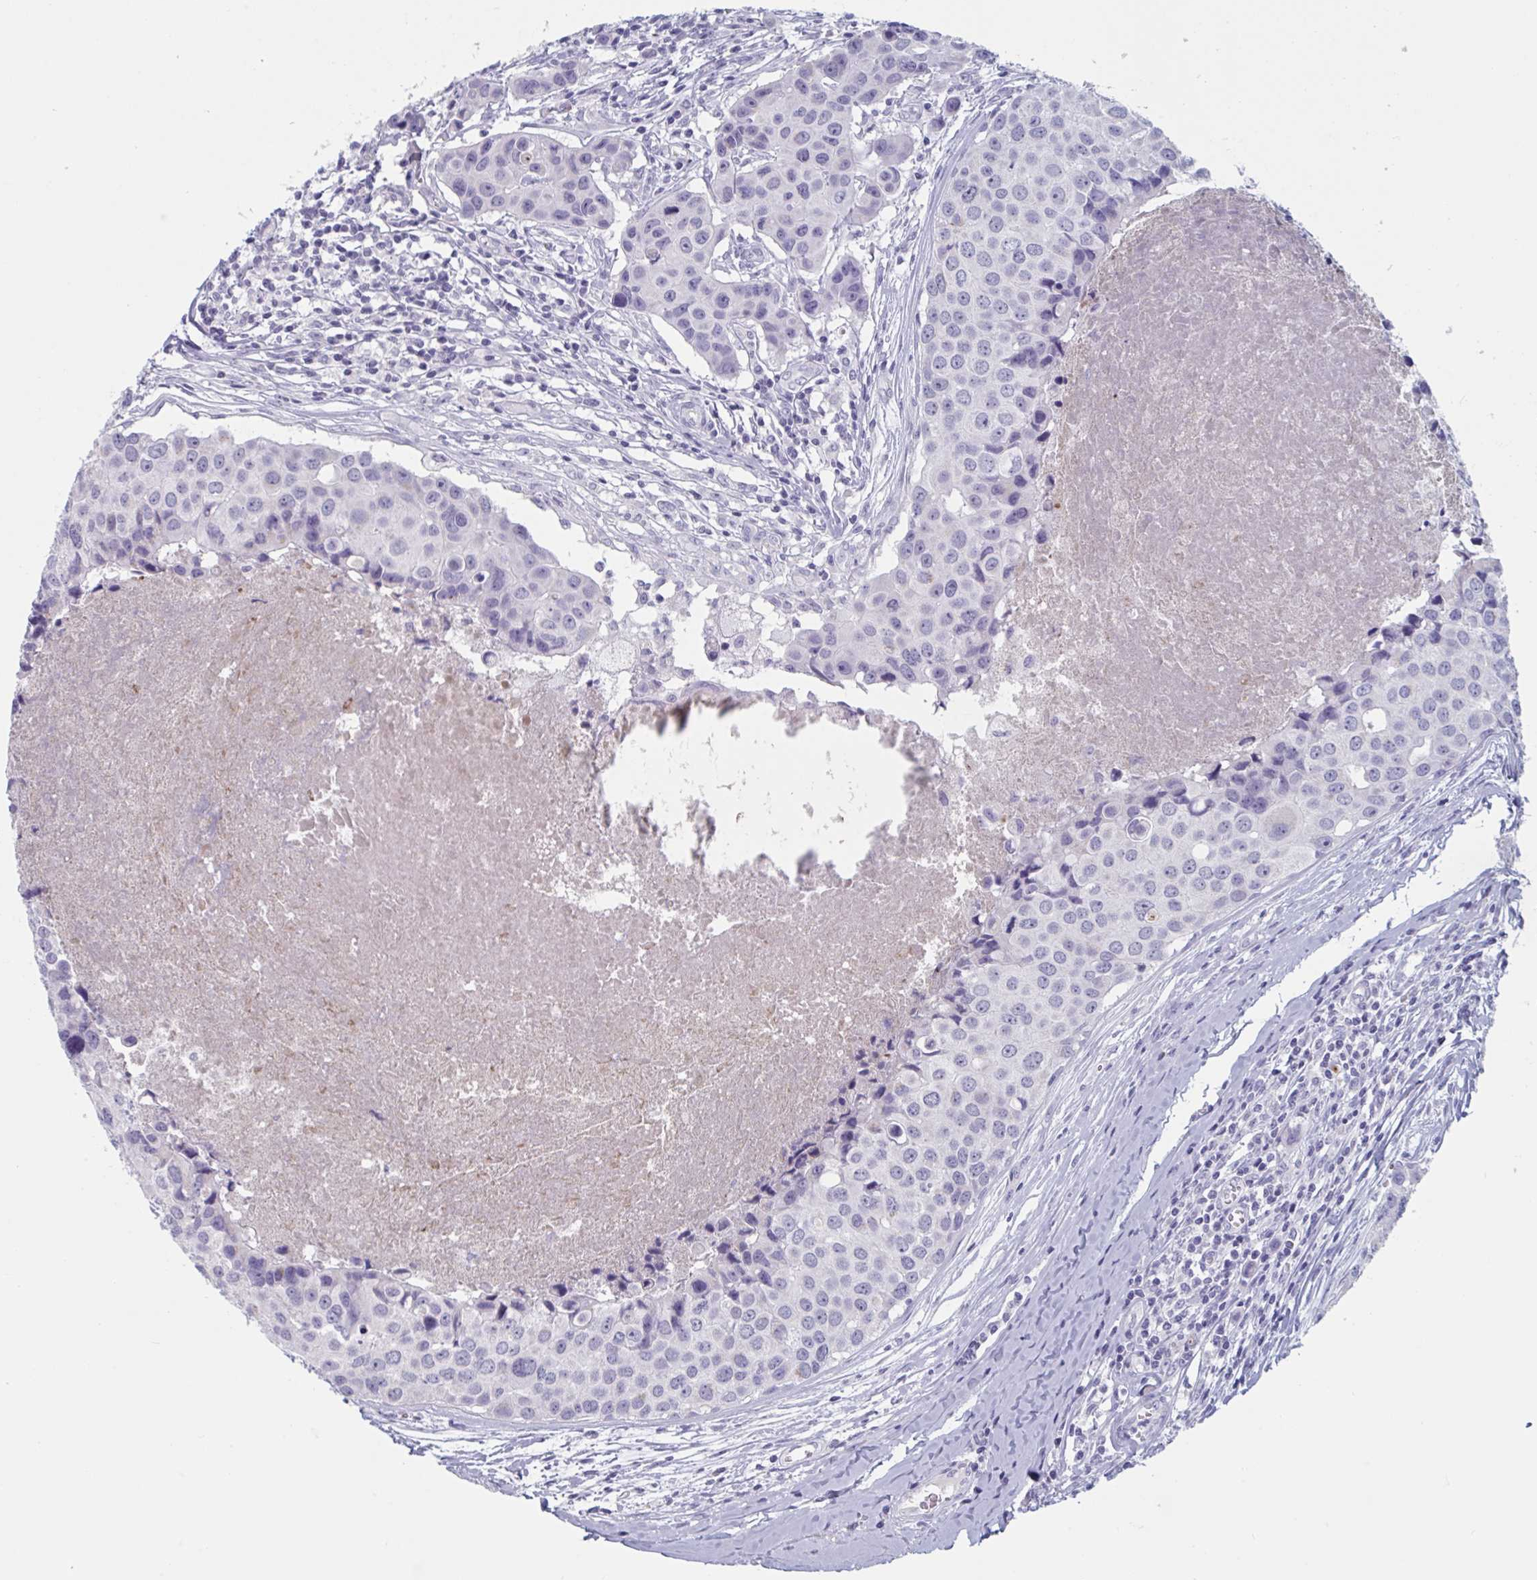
{"staining": {"intensity": "negative", "quantity": "none", "location": "none"}, "tissue": "breast cancer", "cell_type": "Tumor cells", "image_type": "cancer", "snomed": [{"axis": "morphology", "description": "Duct carcinoma"}, {"axis": "topography", "description": "Breast"}], "caption": "Immunohistochemical staining of breast cancer reveals no significant positivity in tumor cells.", "gene": "NDUFC2", "patient": {"sex": "female", "age": 24}}